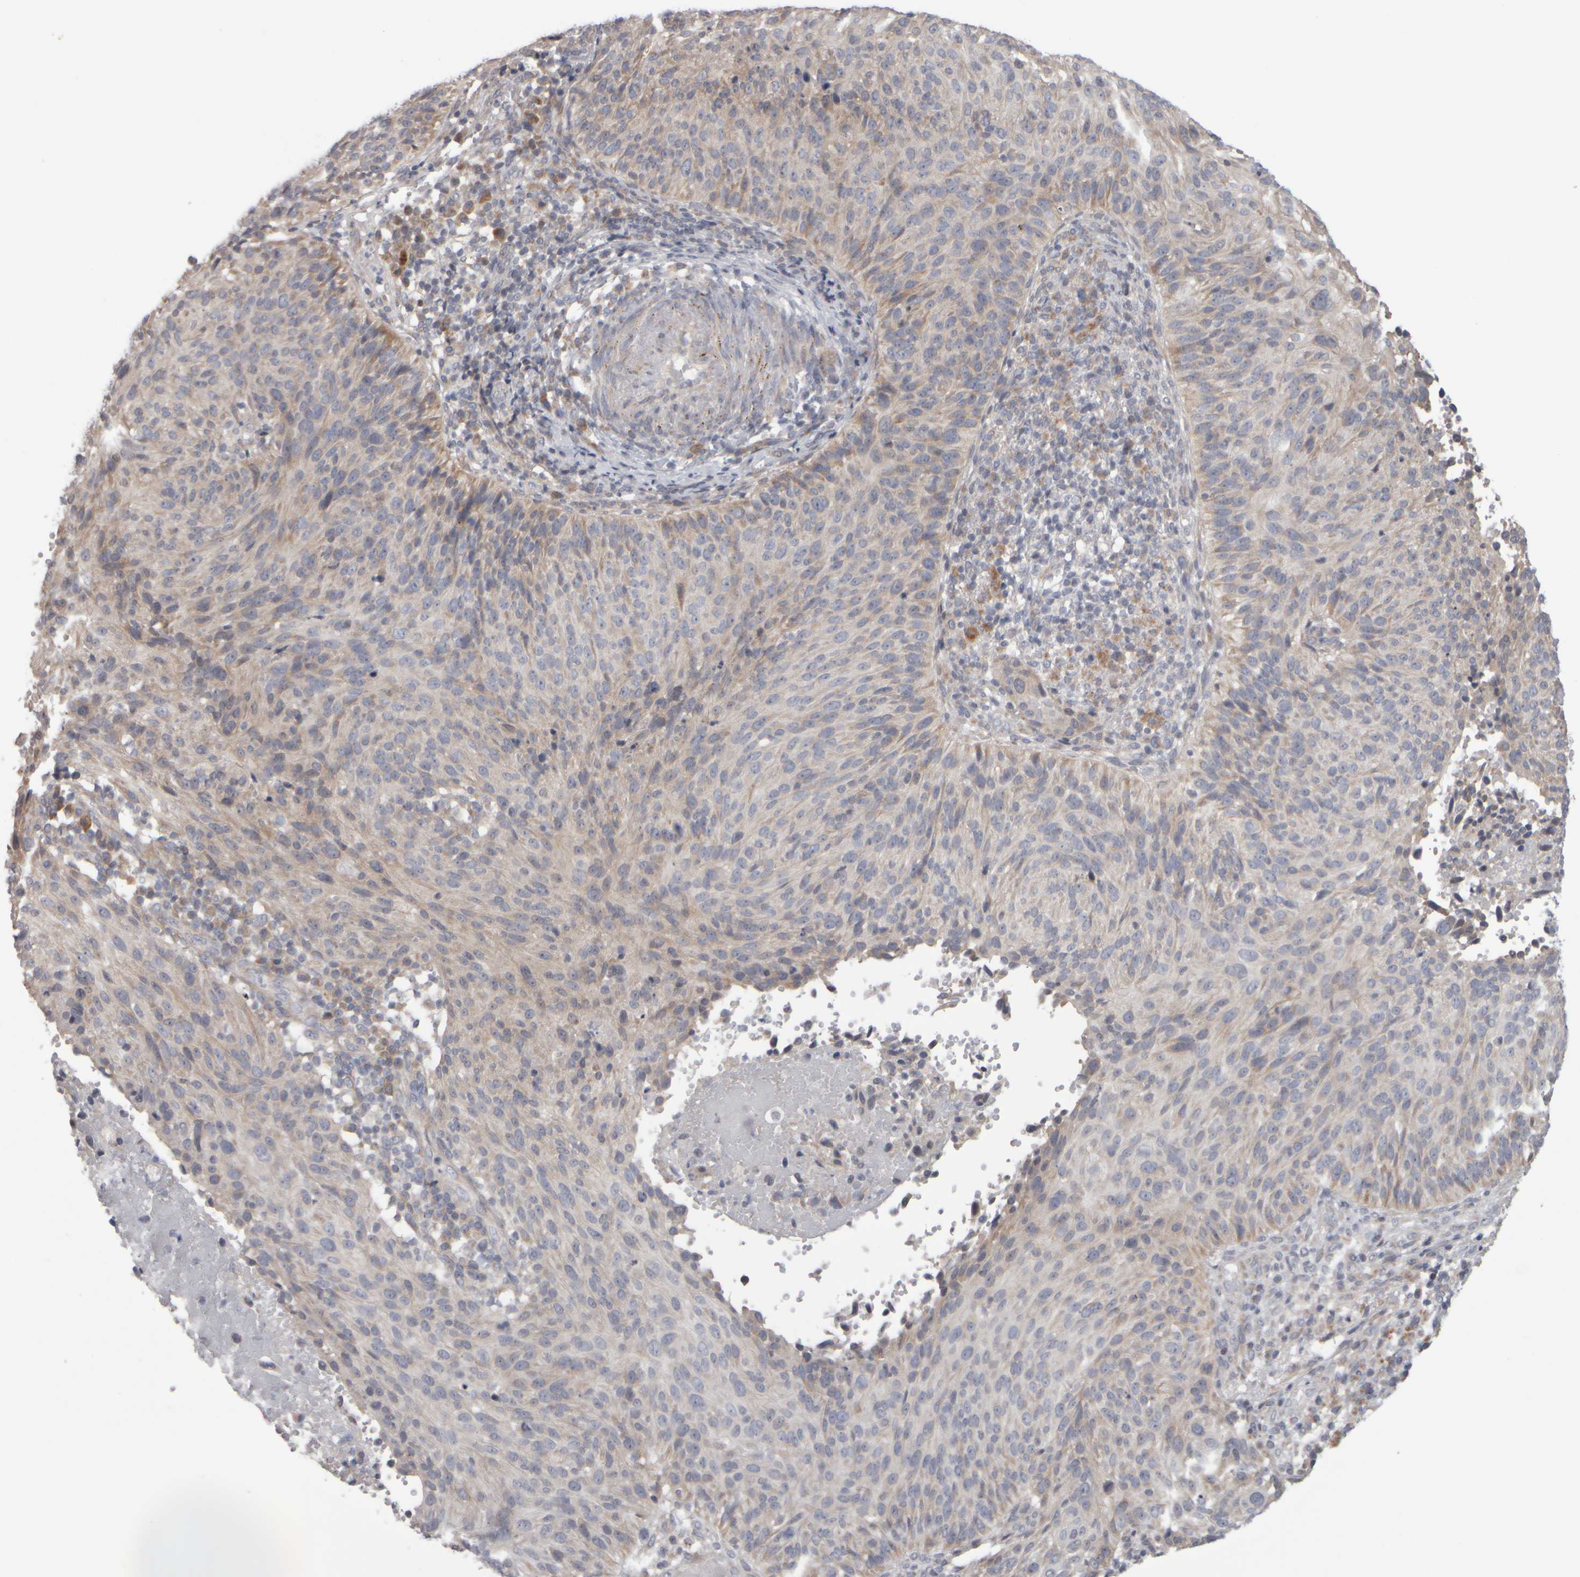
{"staining": {"intensity": "weak", "quantity": "<25%", "location": "cytoplasmic/membranous"}, "tissue": "cervical cancer", "cell_type": "Tumor cells", "image_type": "cancer", "snomed": [{"axis": "morphology", "description": "Squamous cell carcinoma, NOS"}, {"axis": "topography", "description": "Cervix"}], "caption": "Cervical cancer was stained to show a protein in brown. There is no significant staining in tumor cells.", "gene": "SCO1", "patient": {"sex": "female", "age": 74}}